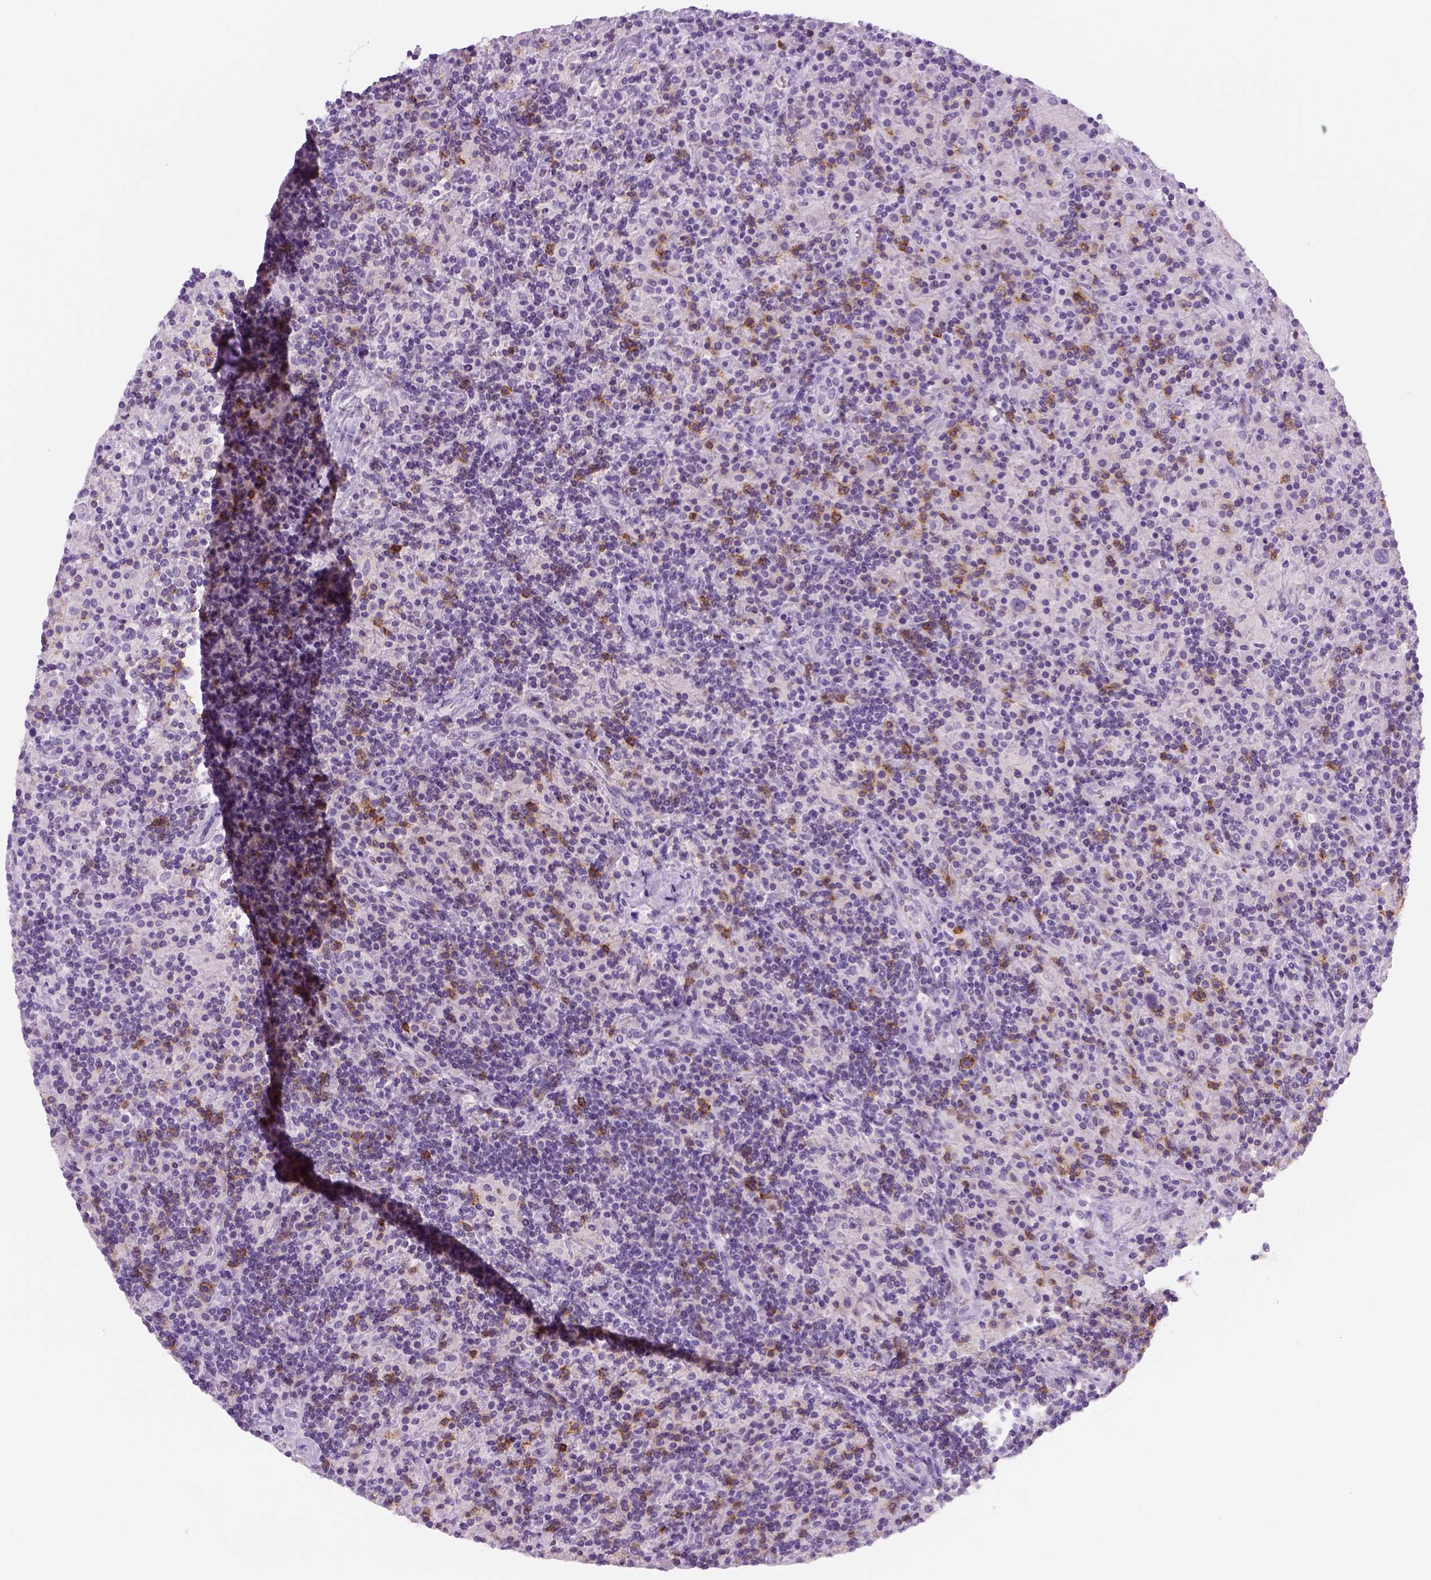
{"staining": {"intensity": "negative", "quantity": "none", "location": "none"}, "tissue": "lymphoma", "cell_type": "Tumor cells", "image_type": "cancer", "snomed": [{"axis": "morphology", "description": "Hodgkin's disease, NOS"}, {"axis": "topography", "description": "Lymph node"}], "caption": "Tumor cells show no significant positivity in lymphoma.", "gene": "AQP3", "patient": {"sex": "male", "age": 70}}